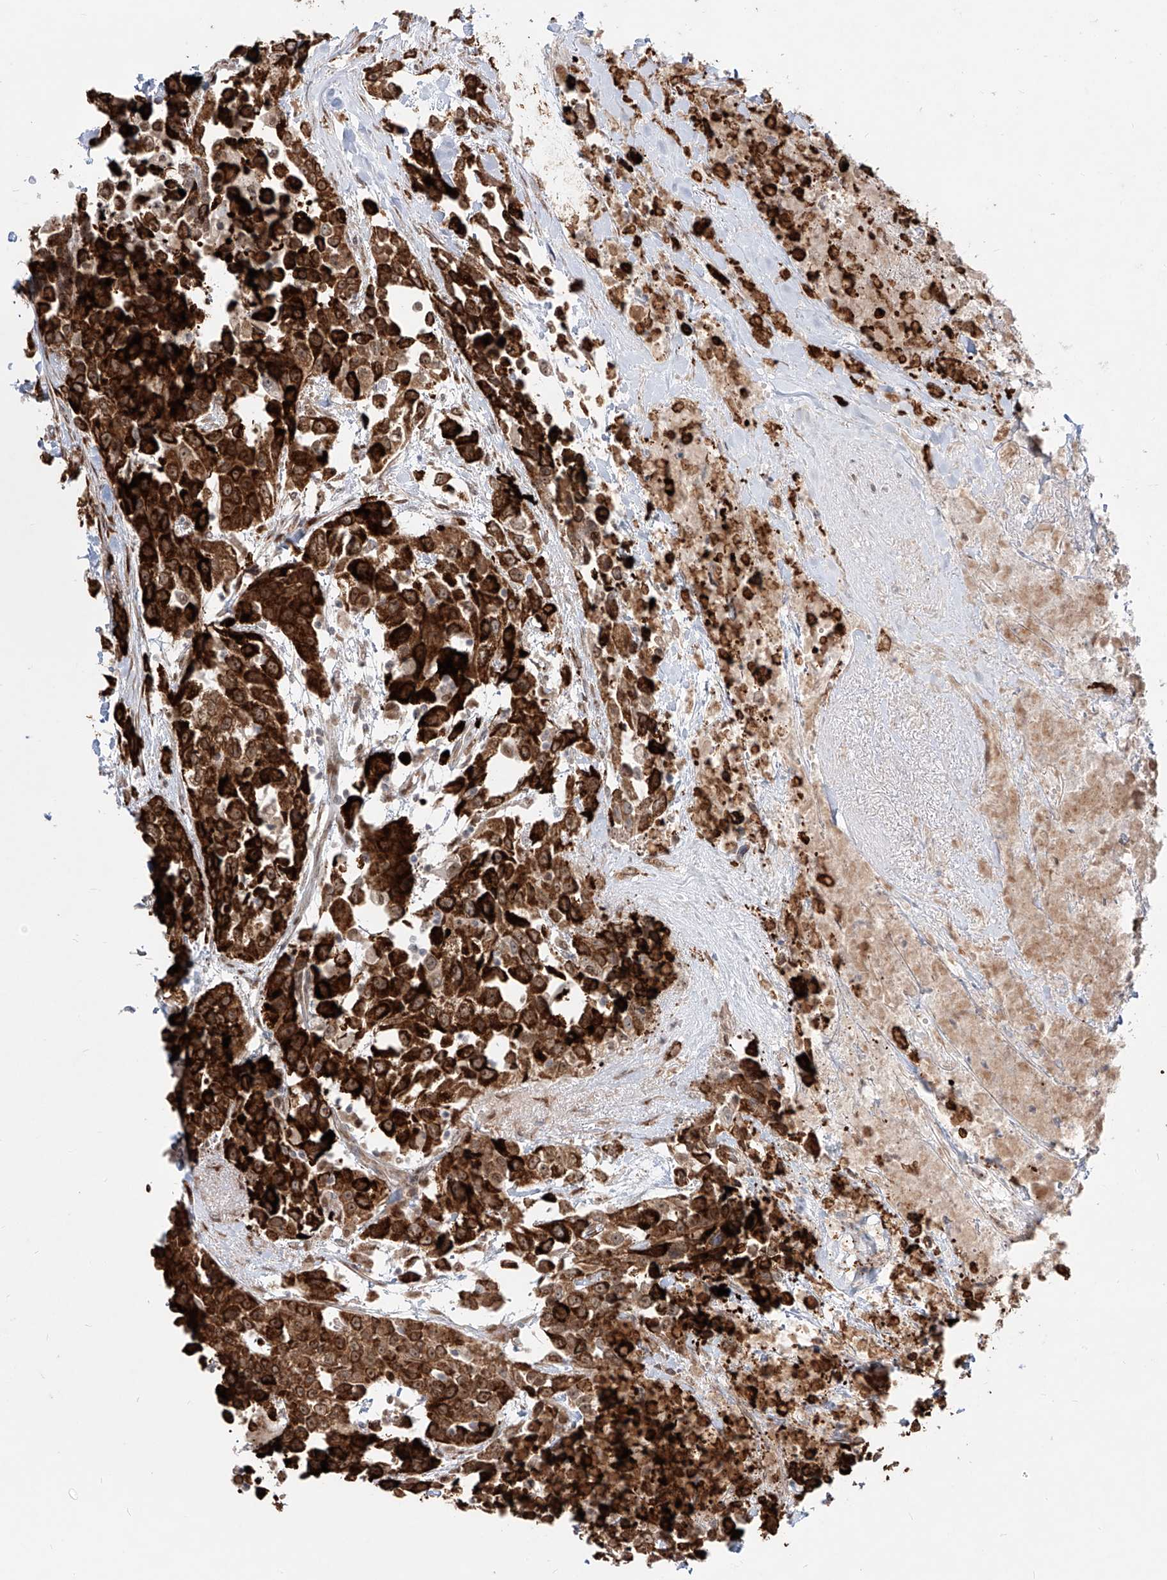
{"staining": {"intensity": "strong", "quantity": ">75%", "location": "cytoplasmic/membranous,nuclear"}, "tissue": "urothelial cancer", "cell_type": "Tumor cells", "image_type": "cancer", "snomed": [{"axis": "morphology", "description": "Urothelial carcinoma, High grade"}, {"axis": "topography", "description": "Urinary bladder"}], "caption": "Urothelial cancer stained for a protein reveals strong cytoplasmic/membranous and nuclear positivity in tumor cells.", "gene": "ZNF710", "patient": {"sex": "female", "age": 80}}